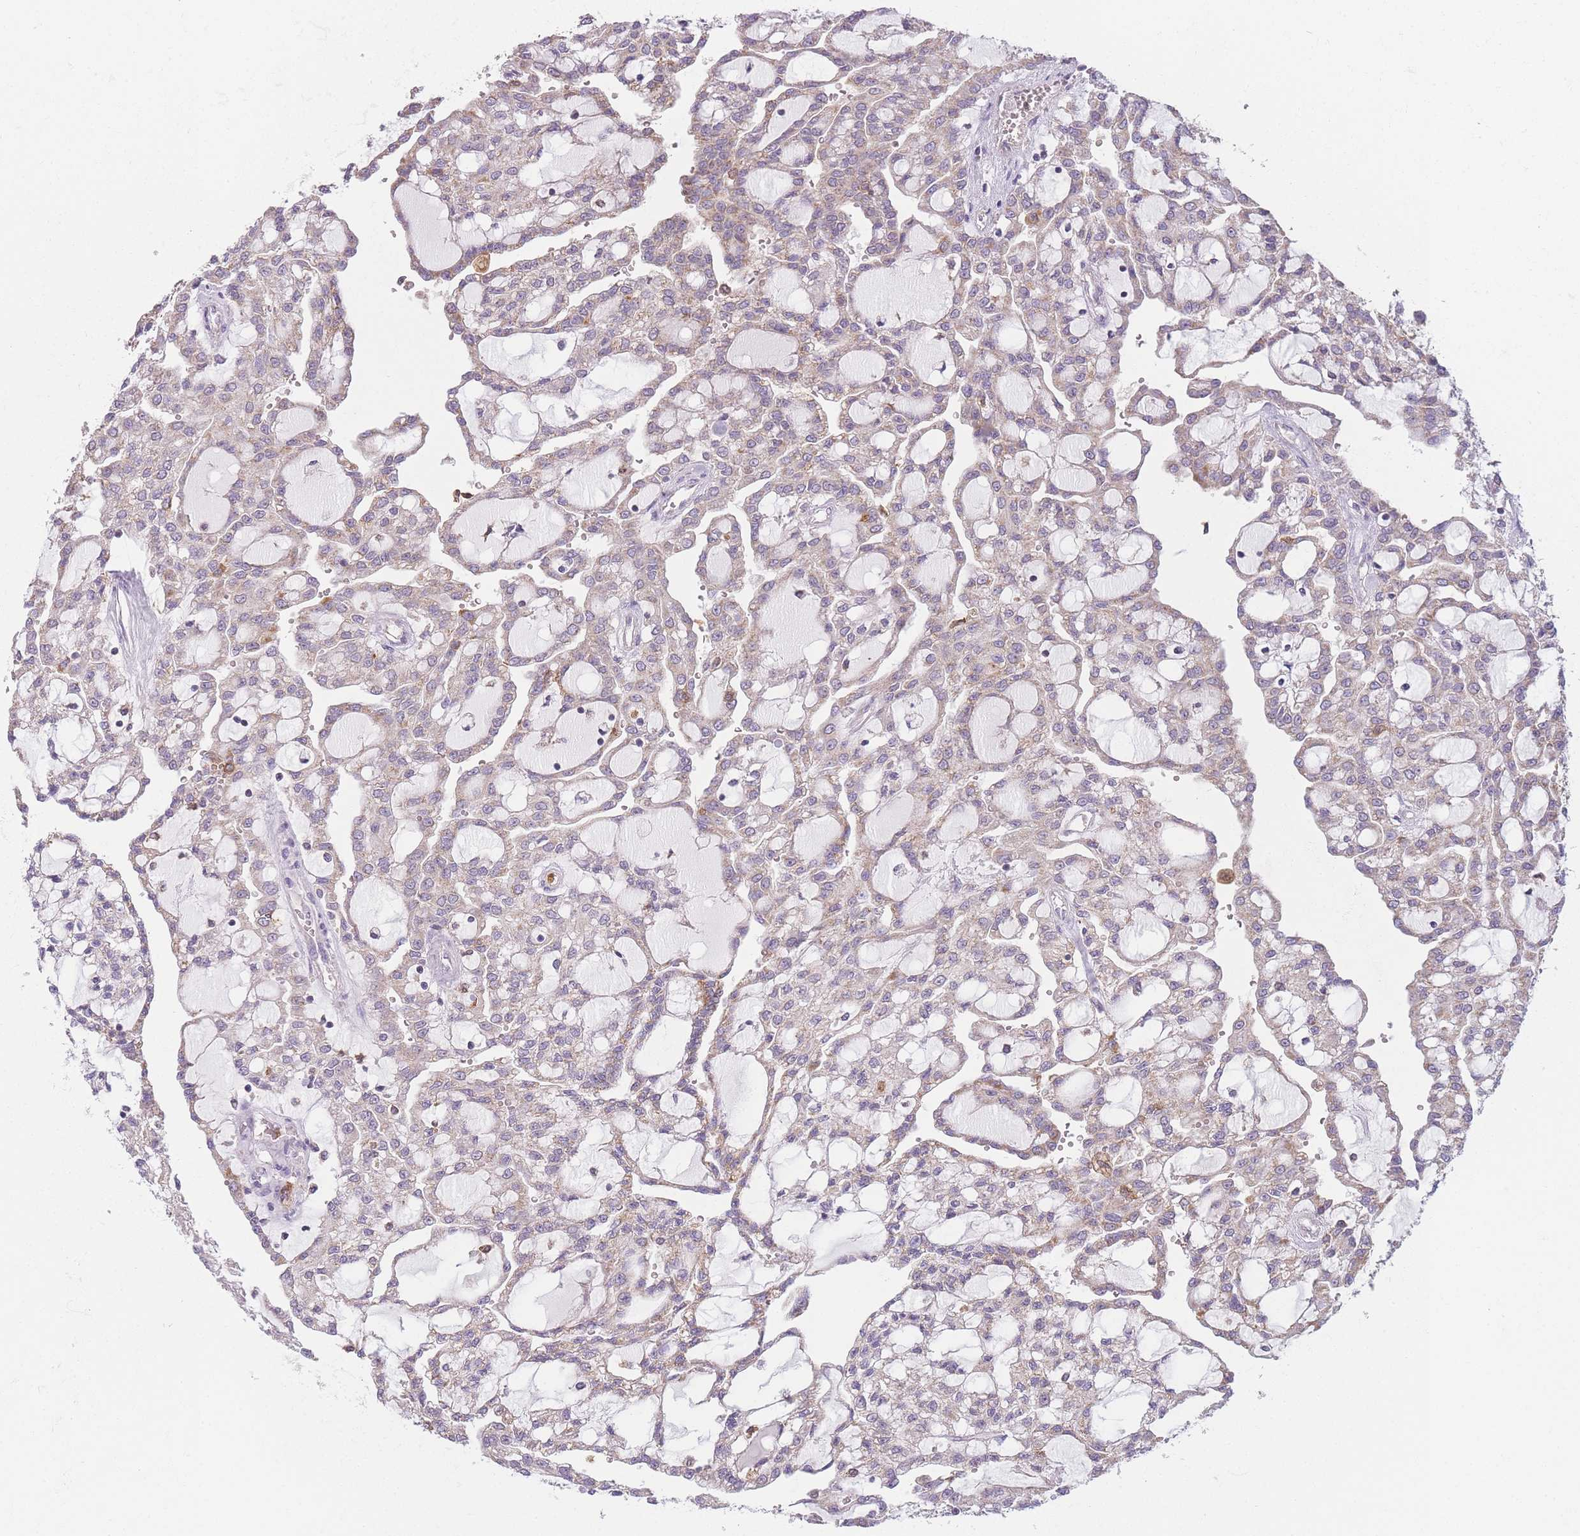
{"staining": {"intensity": "weak", "quantity": "25%-75%", "location": "cytoplasmic/membranous"}, "tissue": "renal cancer", "cell_type": "Tumor cells", "image_type": "cancer", "snomed": [{"axis": "morphology", "description": "Adenocarcinoma, NOS"}, {"axis": "topography", "description": "Kidney"}], "caption": "Immunohistochemistry (IHC) (DAB) staining of human renal cancer reveals weak cytoplasmic/membranous protein expression in approximately 25%-75% of tumor cells.", "gene": "PRAM1", "patient": {"sex": "male", "age": 63}}